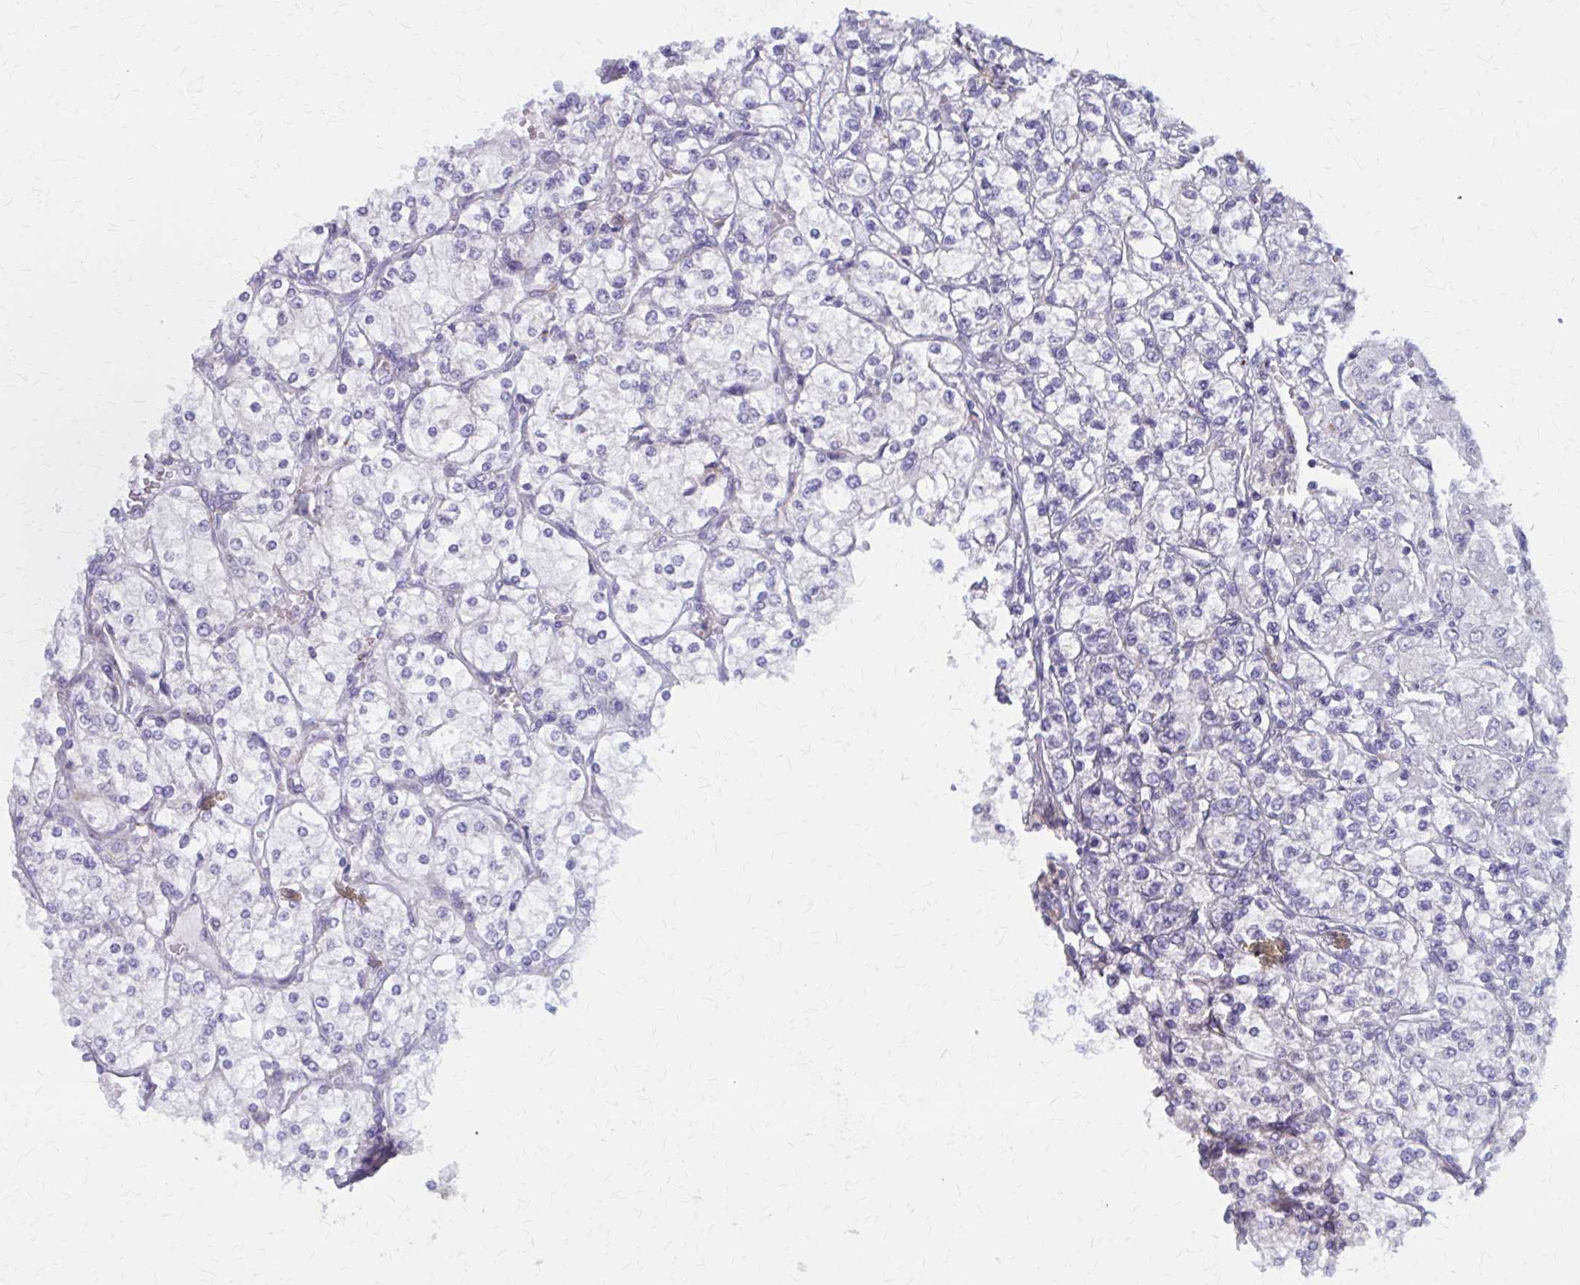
{"staining": {"intensity": "negative", "quantity": "none", "location": "none"}, "tissue": "renal cancer", "cell_type": "Tumor cells", "image_type": "cancer", "snomed": [{"axis": "morphology", "description": "Adenocarcinoma, NOS"}, {"axis": "topography", "description": "Kidney"}], "caption": "IHC histopathology image of neoplastic tissue: adenocarcinoma (renal) stained with DAB reveals no significant protein expression in tumor cells.", "gene": "GLYATL2", "patient": {"sex": "male", "age": 80}}